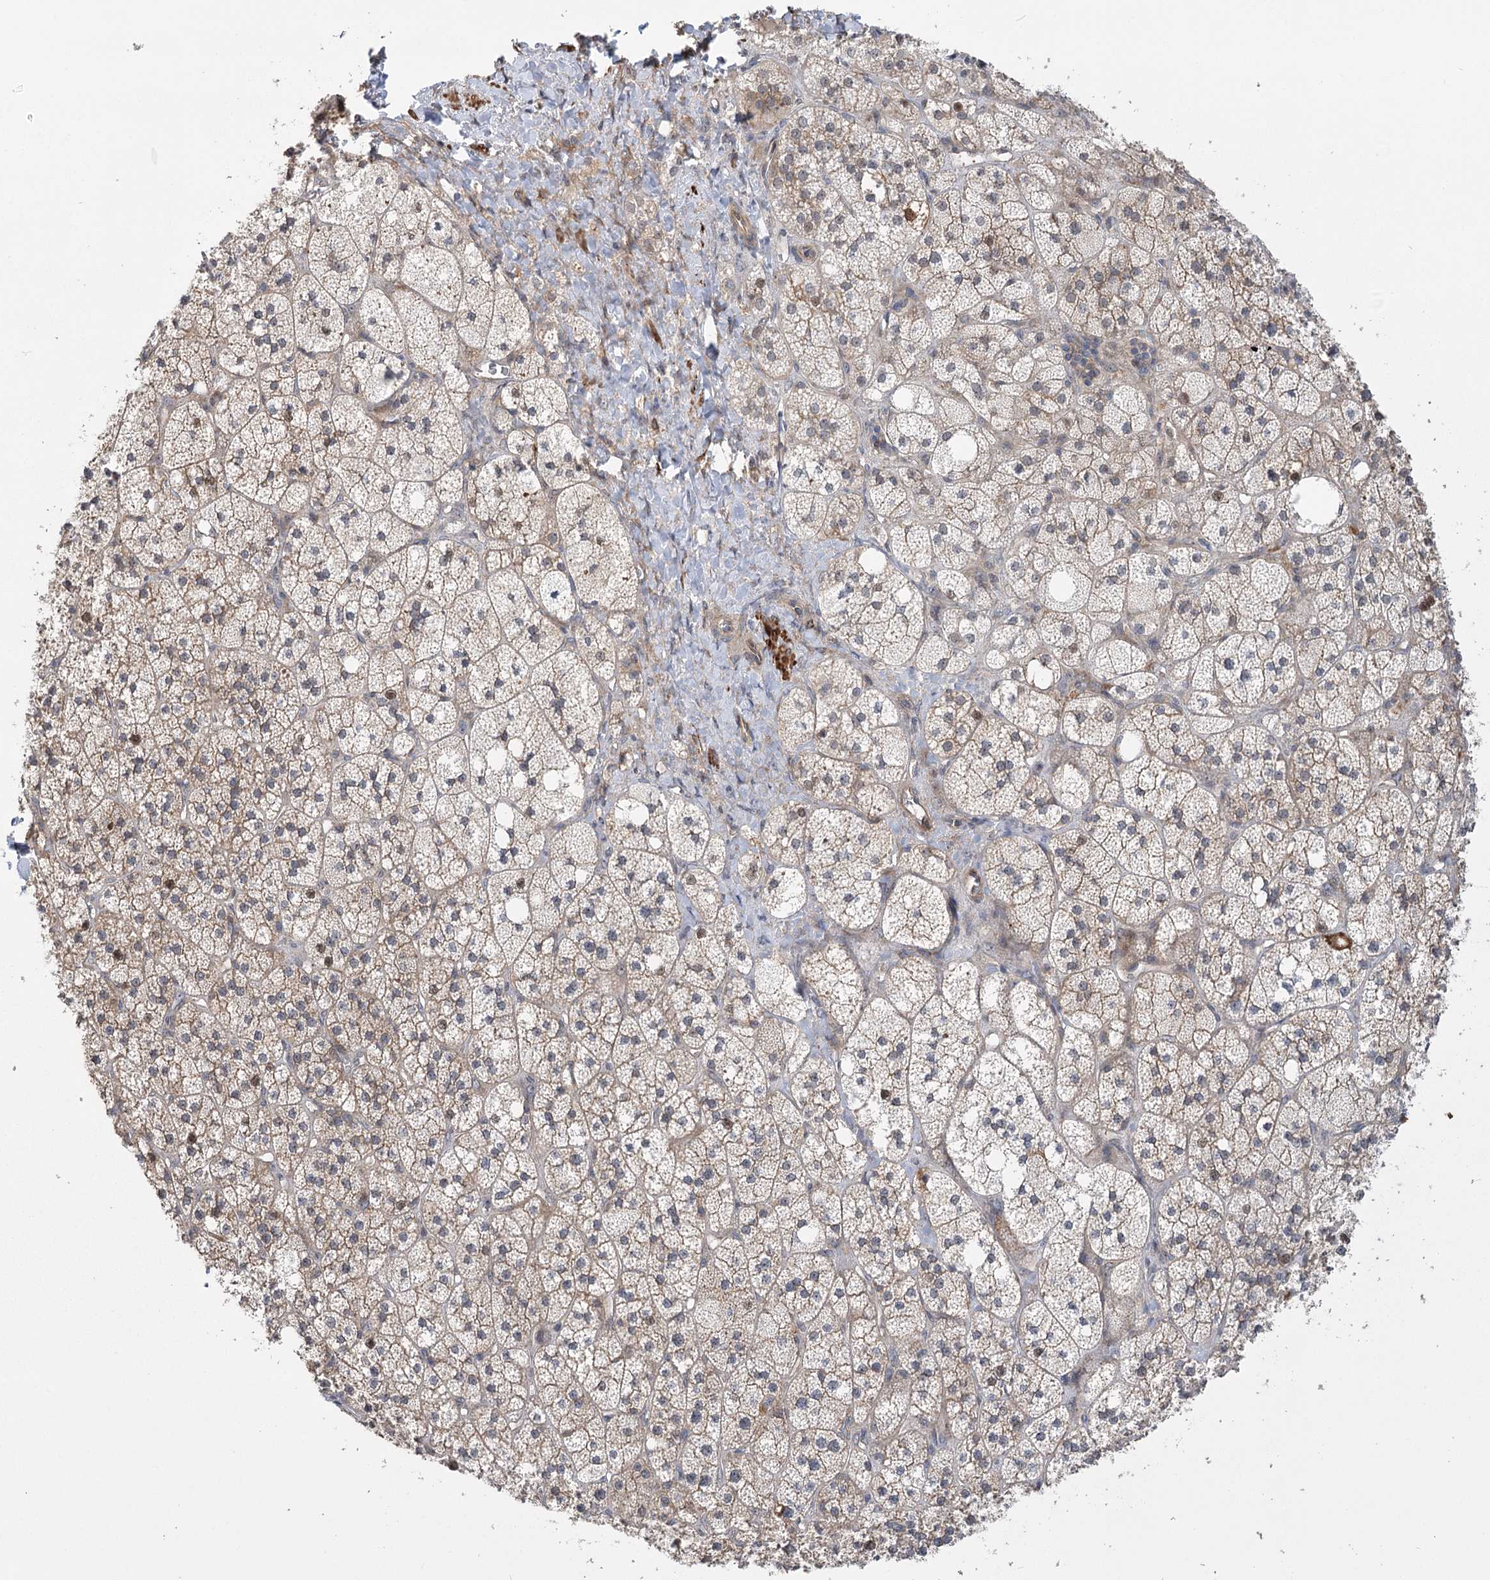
{"staining": {"intensity": "moderate", "quantity": "25%-75%", "location": "cytoplasmic/membranous,nuclear"}, "tissue": "adrenal gland", "cell_type": "Glandular cells", "image_type": "normal", "snomed": [{"axis": "morphology", "description": "Normal tissue, NOS"}, {"axis": "topography", "description": "Adrenal gland"}], "caption": "IHC photomicrograph of benign adrenal gland stained for a protein (brown), which exhibits medium levels of moderate cytoplasmic/membranous,nuclear positivity in approximately 25%-75% of glandular cells.", "gene": "KCNN2", "patient": {"sex": "male", "age": 61}}